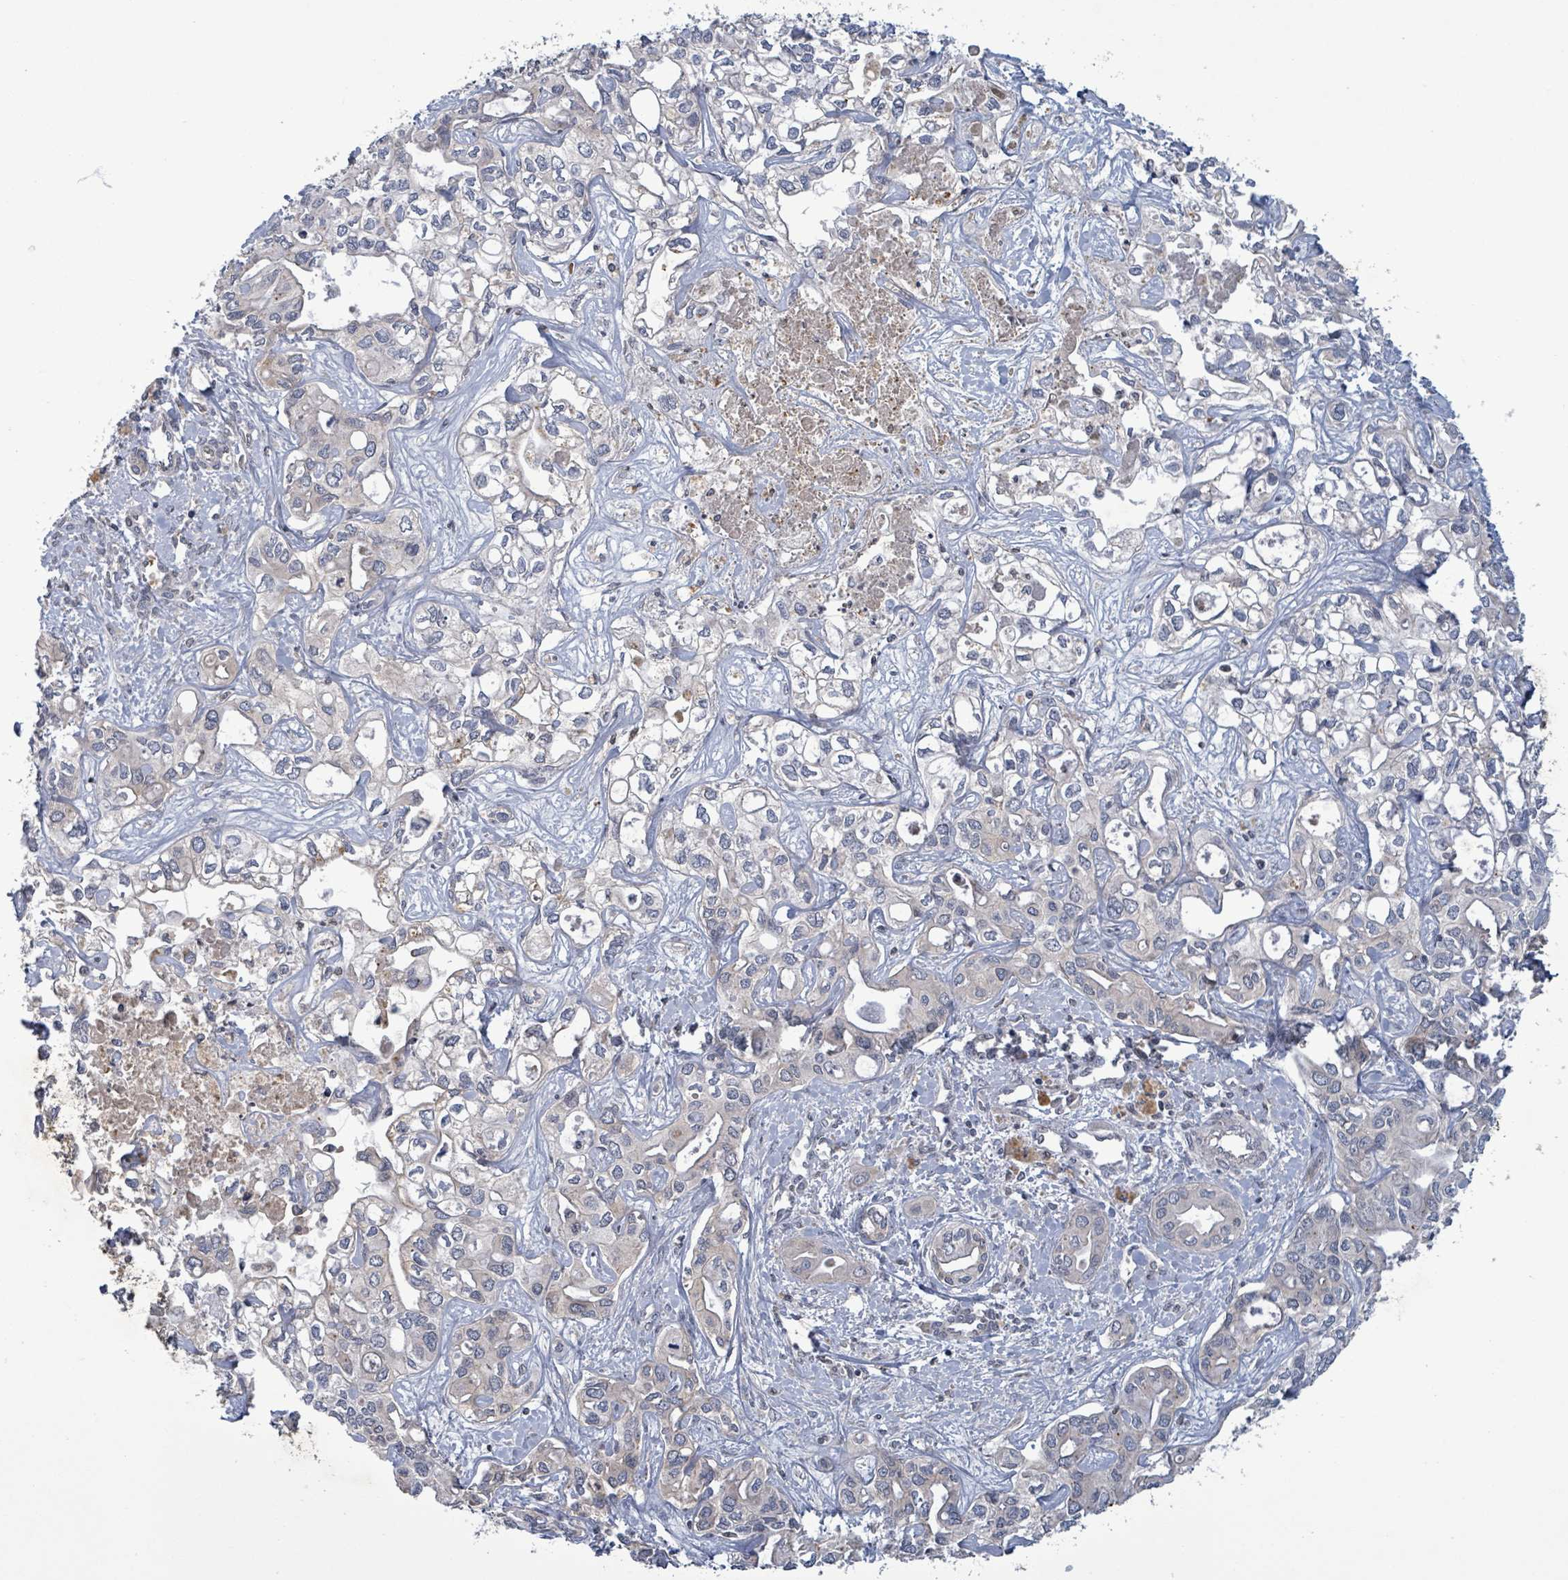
{"staining": {"intensity": "negative", "quantity": "none", "location": "none"}, "tissue": "liver cancer", "cell_type": "Tumor cells", "image_type": "cancer", "snomed": [{"axis": "morphology", "description": "Cholangiocarcinoma"}, {"axis": "topography", "description": "Liver"}], "caption": "High magnification brightfield microscopy of liver cholangiocarcinoma stained with DAB (brown) and counterstained with hematoxylin (blue): tumor cells show no significant staining.", "gene": "GRM8", "patient": {"sex": "female", "age": 64}}